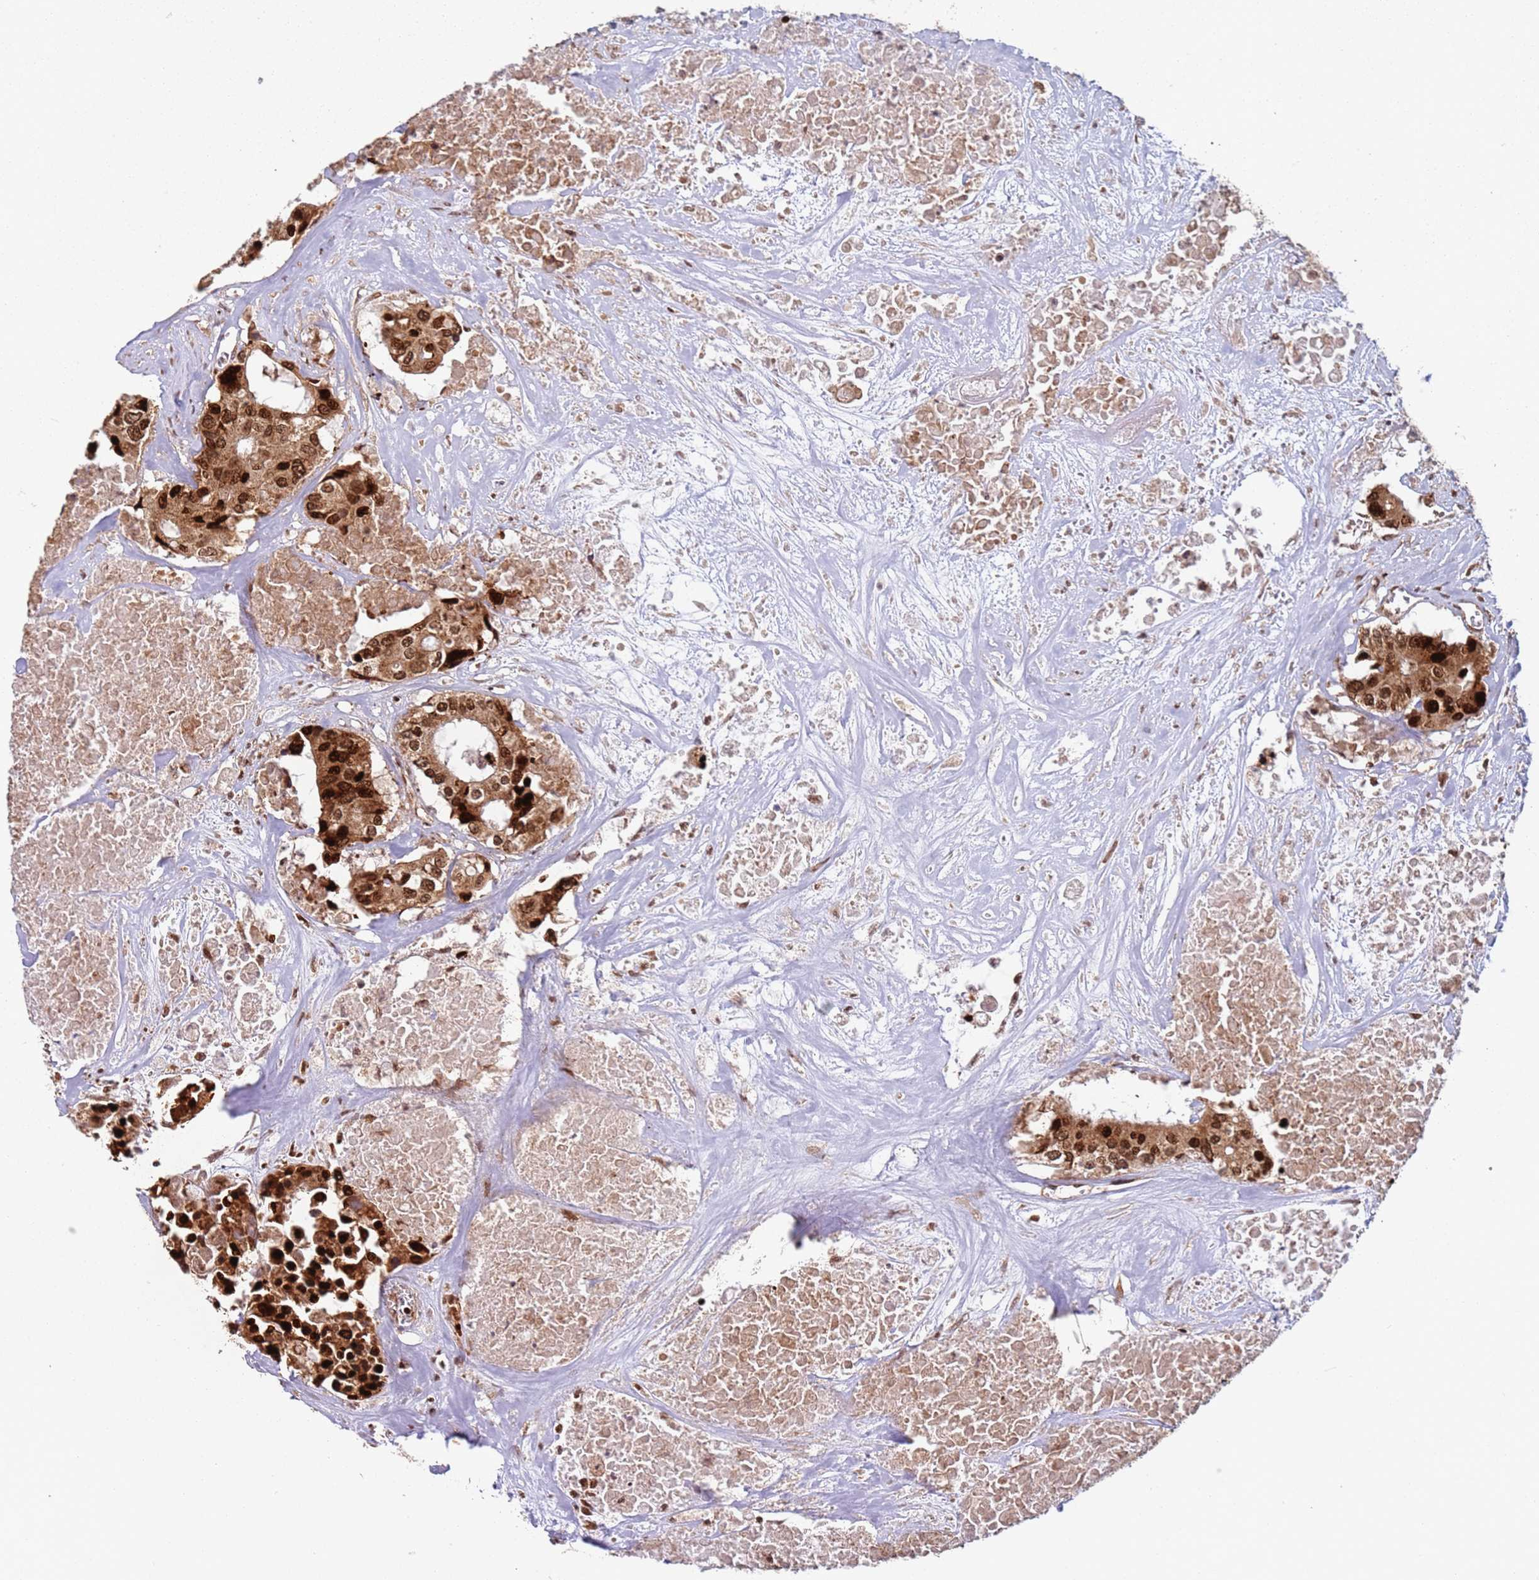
{"staining": {"intensity": "strong", "quantity": ">75%", "location": "cytoplasmic/membranous,nuclear"}, "tissue": "colorectal cancer", "cell_type": "Tumor cells", "image_type": "cancer", "snomed": [{"axis": "morphology", "description": "Adenocarcinoma, NOS"}, {"axis": "topography", "description": "Colon"}], "caption": "This is an image of immunohistochemistry staining of adenocarcinoma (colorectal), which shows strong staining in the cytoplasmic/membranous and nuclear of tumor cells.", "gene": "HNRNPLL", "patient": {"sex": "male", "age": 77}}